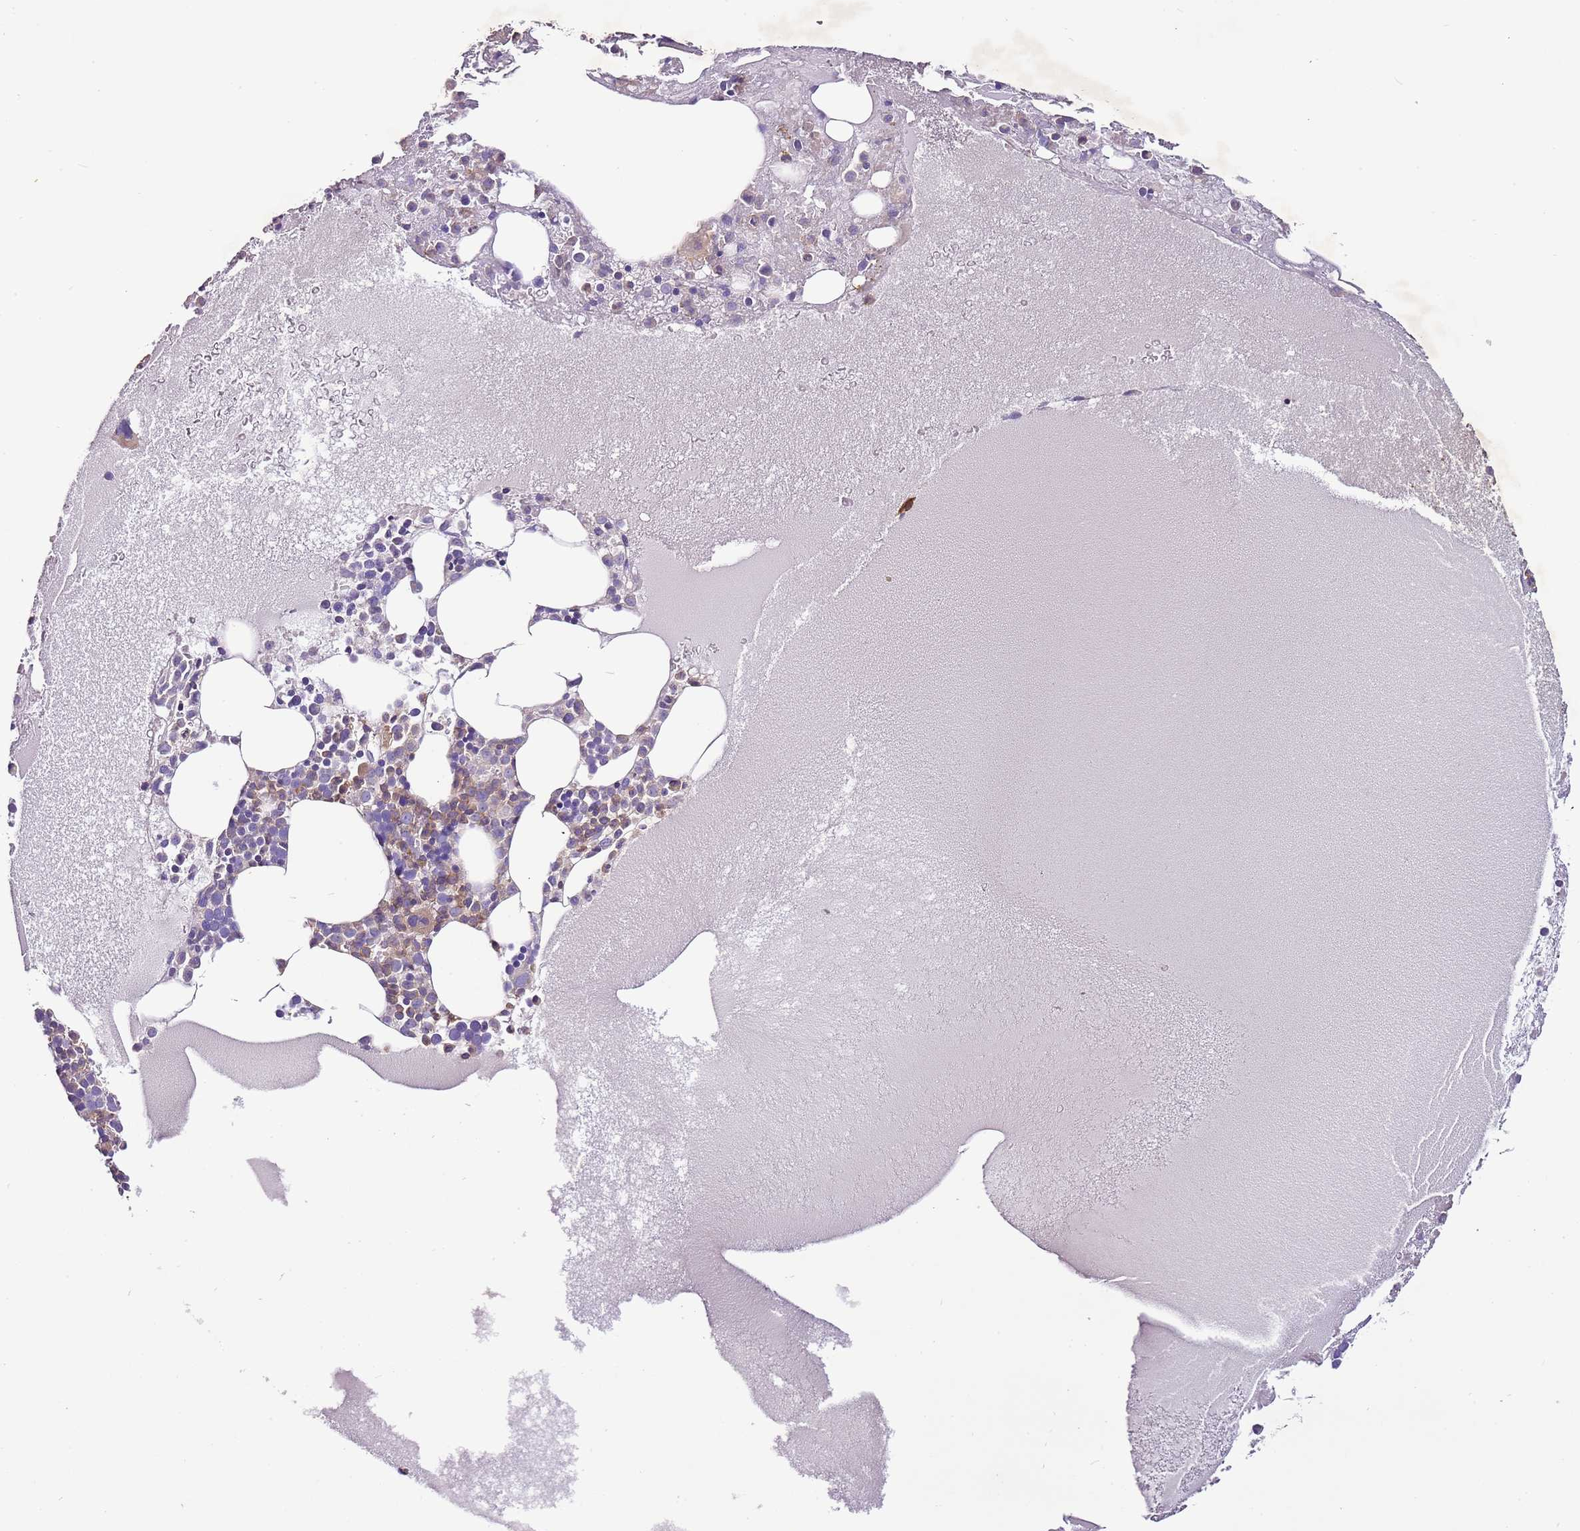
{"staining": {"intensity": "weak", "quantity": "<25%", "location": "cytoplasmic/membranous"}, "tissue": "bone marrow", "cell_type": "Hematopoietic cells", "image_type": "normal", "snomed": [{"axis": "morphology", "description": "Normal tissue, NOS"}, {"axis": "topography", "description": "Bone marrow"}], "caption": "IHC micrograph of normal bone marrow: human bone marrow stained with DAB (3,3'-diaminobenzidine) exhibits no significant protein staining in hematopoietic cells.", "gene": "IGIP", "patient": {"sex": "male", "age": 61}}